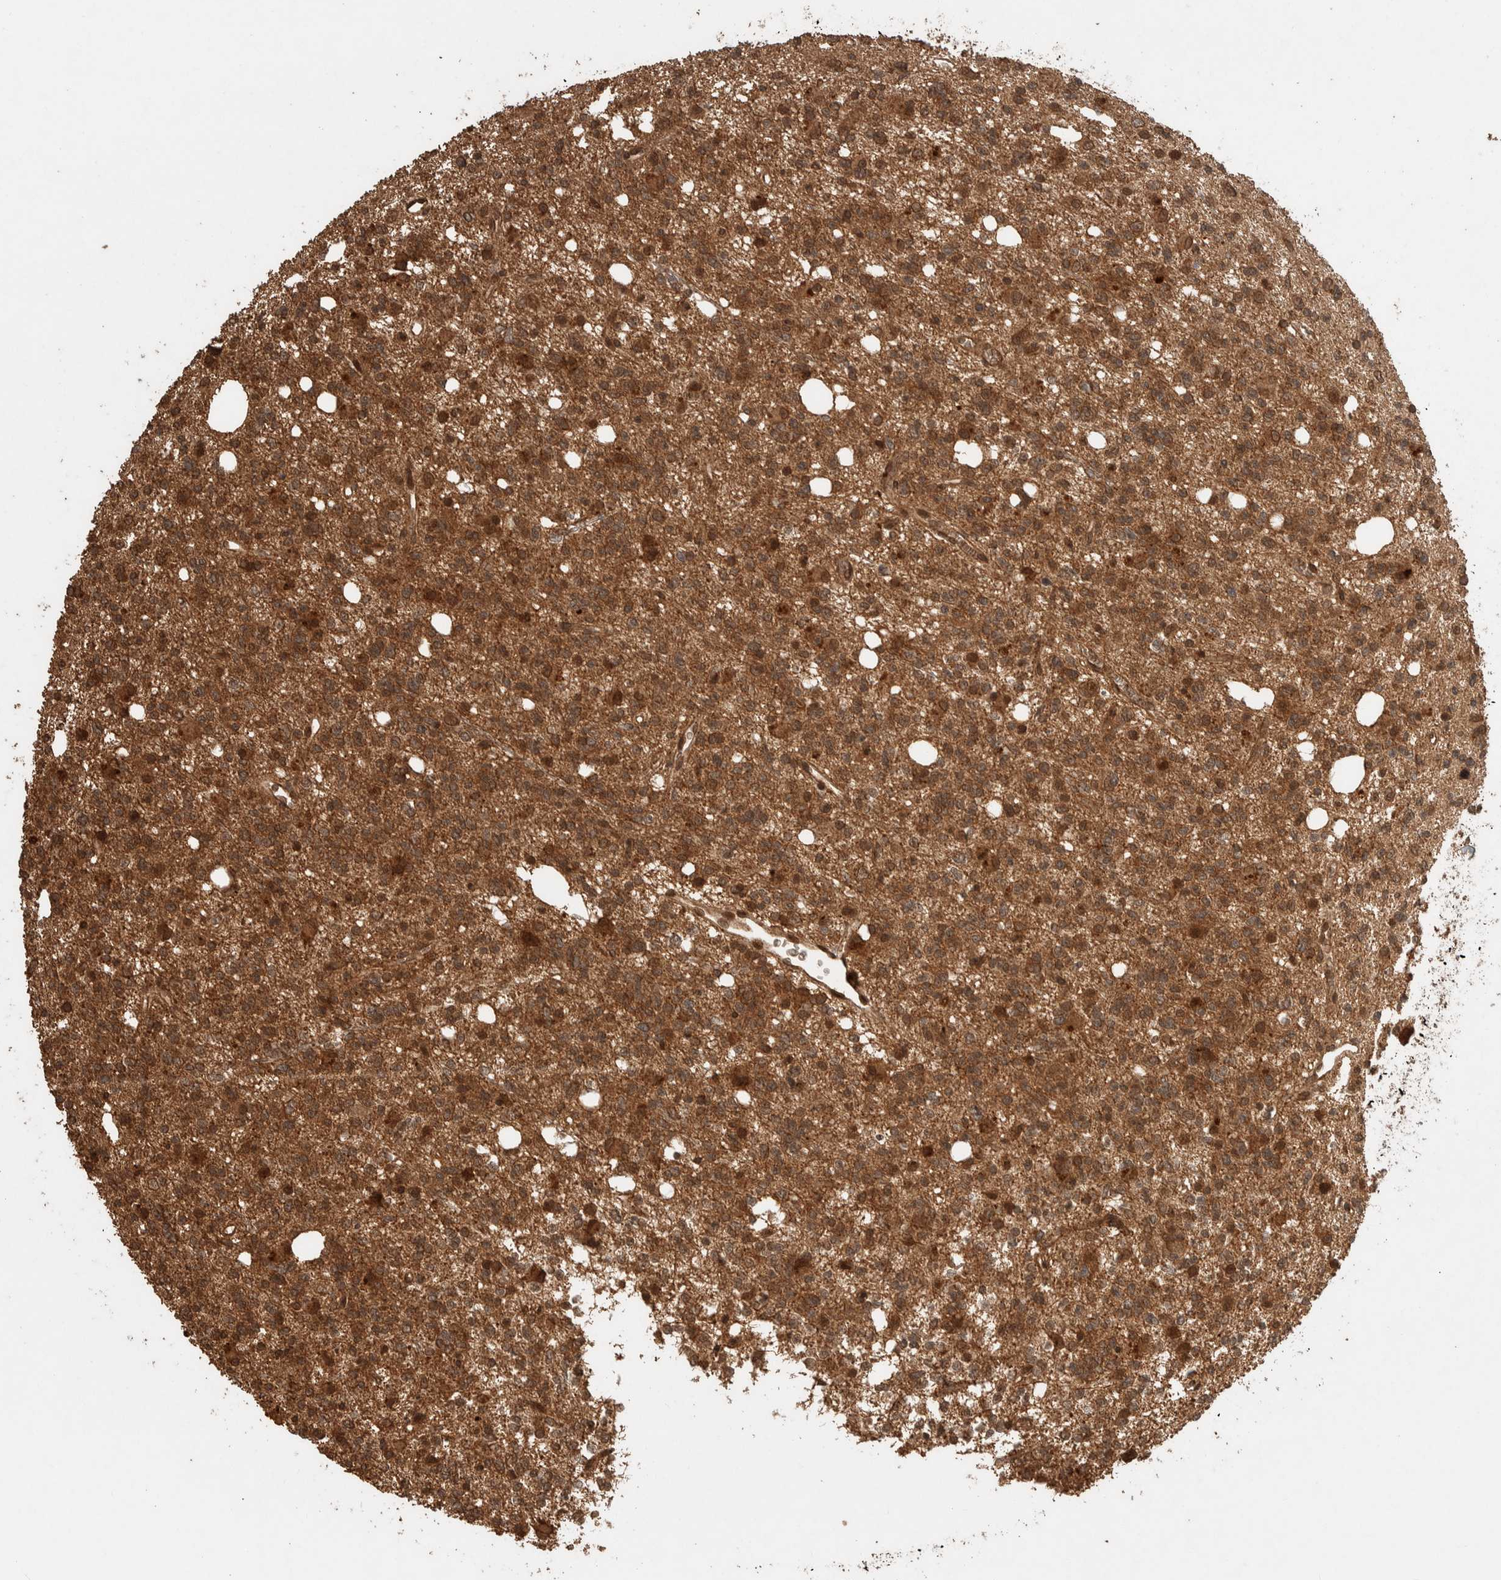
{"staining": {"intensity": "moderate", "quantity": ">75%", "location": "cytoplasmic/membranous"}, "tissue": "glioma", "cell_type": "Tumor cells", "image_type": "cancer", "snomed": [{"axis": "morphology", "description": "Glioma, malignant, High grade"}, {"axis": "topography", "description": "Brain"}], "caption": "Malignant glioma (high-grade) stained for a protein shows moderate cytoplasmic/membranous positivity in tumor cells.", "gene": "CNTROB", "patient": {"sex": "female", "age": 62}}